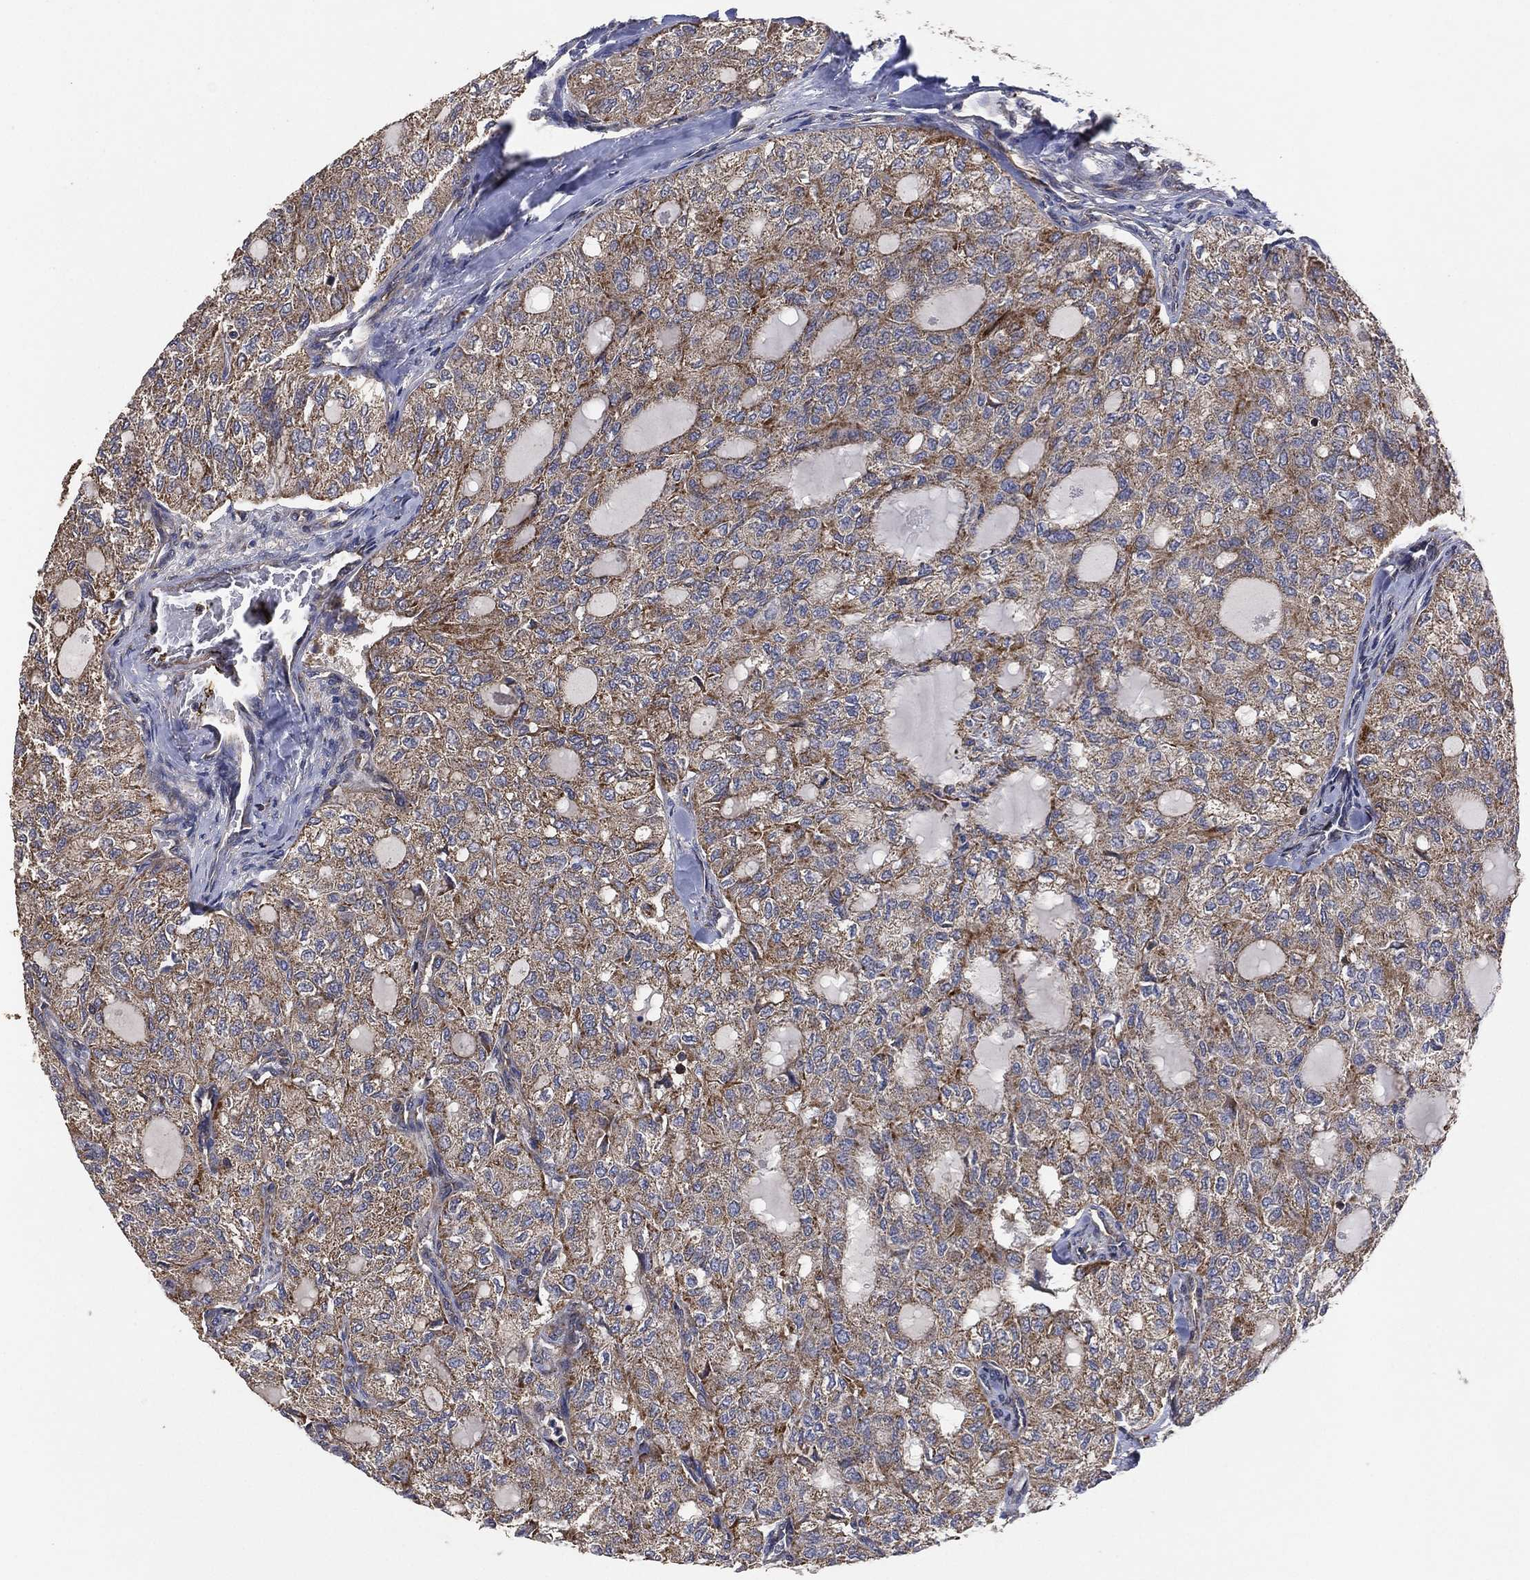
{"staining": {"intensity": "weak", "quantity": "25%-75%", "location": "cytoplasmic/membranous"}, "tissue": "thyroid cancer", "cell_type": "Tumor cells", "image_type": "cancer", "snomed": [{"axis": "morphology", "description": "Follicular adenoma carcinoma, NOS"}, {"axis": "topography", "description": "Thyroid gland"}], "caption": "About 25%-75% of tumor cells in thyroid cancer show weak cytoplasmic/membranous protein staining as visualized by brown immunohistochemical staining.", "gene": "LIMD1", "patient": {"sex": "male", "age": 75}}